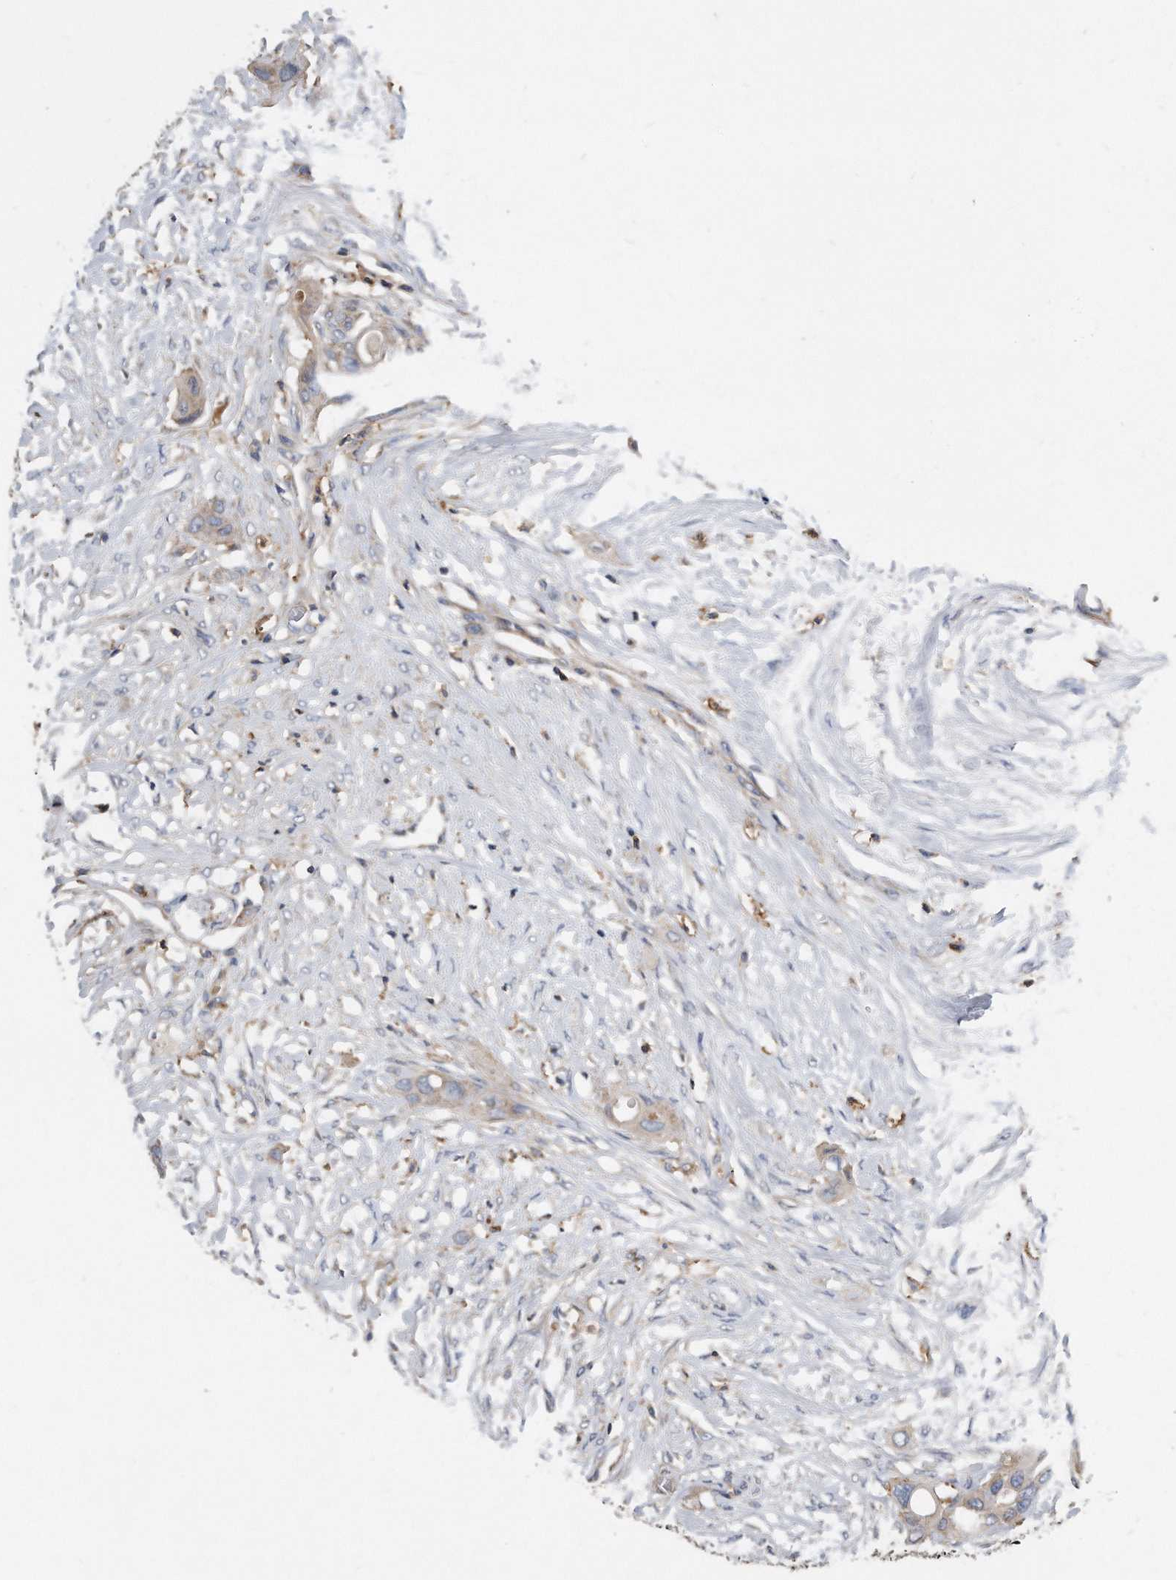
{"staining": {"intensity": "weak", "quantity": "<25%", "location": "cytoplasmic/membranous"}, "tissue": "colorectal cancer", "cell_type": "Tumor cells", "image_type": "cancer", "snomed": [{"axis": "morphology", "description": "Adenocarcinoma, NOS"}, {"axis": "topography", "description": "Colon"}], "caption": "DAB (3,3'-diaminobenzidine) immunohistochemical staining of human colorectal adenocarcinoma displays no significant staining in tumor cells.", "gene": "ATG5", "patient": {"sex": "female", "age": 57}}